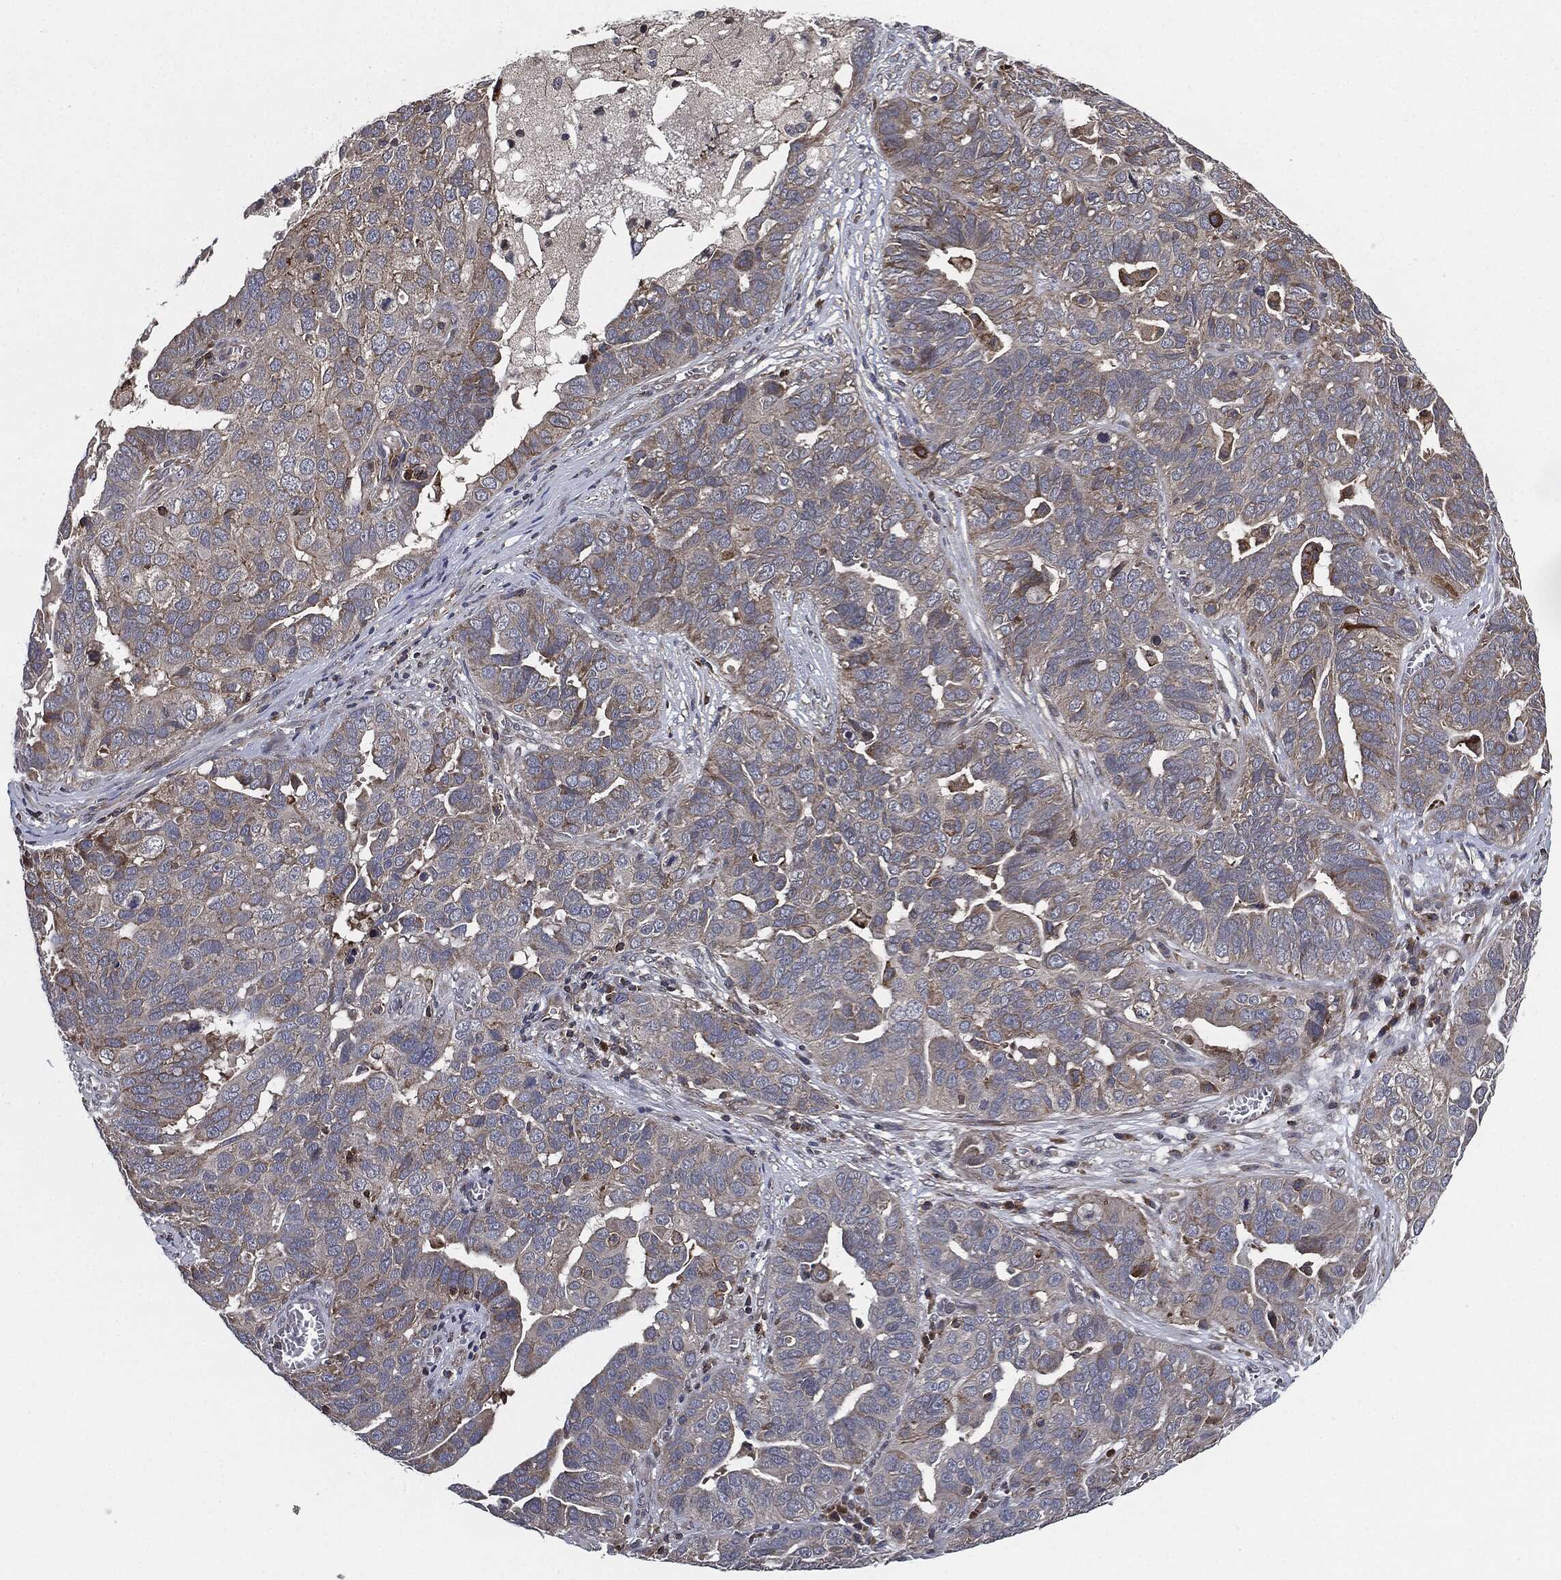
{"staining": {"intensity": "weak", "quantity": "<25%", "location": "cytoplasmic/membranous"}, "tissue": "ovarian cancer", "cell_type": "Tumor cells", "image_type": "cancer", "snomed": [{"axis": "morphology", "description": "Carcinoma, endometroid"}, {"axis": "topography", "description": "Soft tissue"}, {"axis": "topography", "description": "Ovary"}], "caption": "This is an immunohistochemistry image of human ovarian endometroid carcinoma. There is no expression in tumor cells.", "gene": "UBR1", "patient": {"sex": "female", "age": 52}}